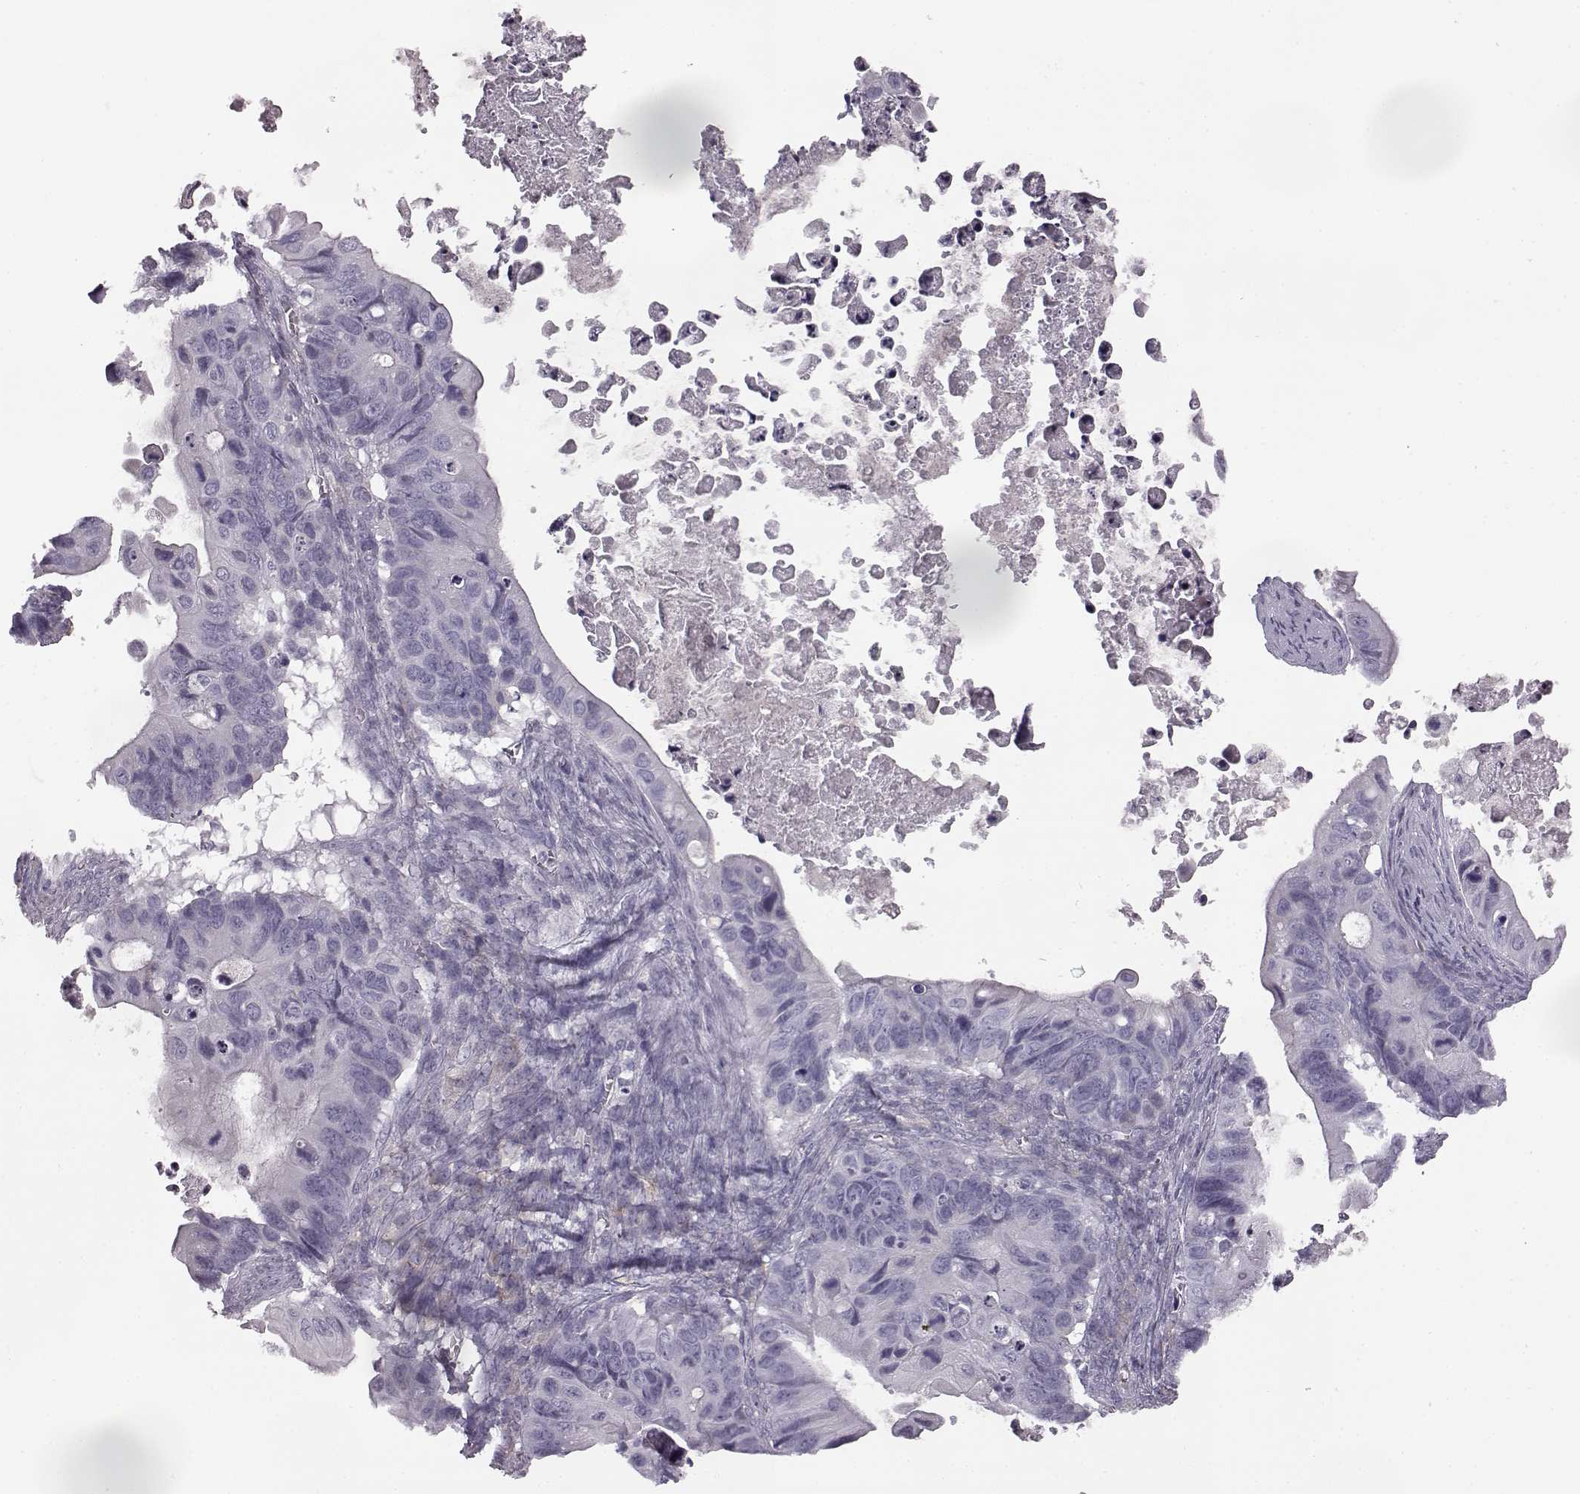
{"staining": {"intensity": "negative", "quantity": "none", "location": "none"}, "tissue": "ovarian cancer", "cell_type": "Tumor cells", "image_type": "cancer", "snomed": [{"axis": "morphology", "description": "Cystadenocarcinoma, mucinous, NOS"}, {"axis": "topography", "description": "Ovary"}], "caption": "Protein analysis of ovarian cancer (mucinous cystadenocarcinoma) reveals no significant positivity in tumor cells.", "gene": "ODAD4", "patient": {"sex": "female", "age": 64}}